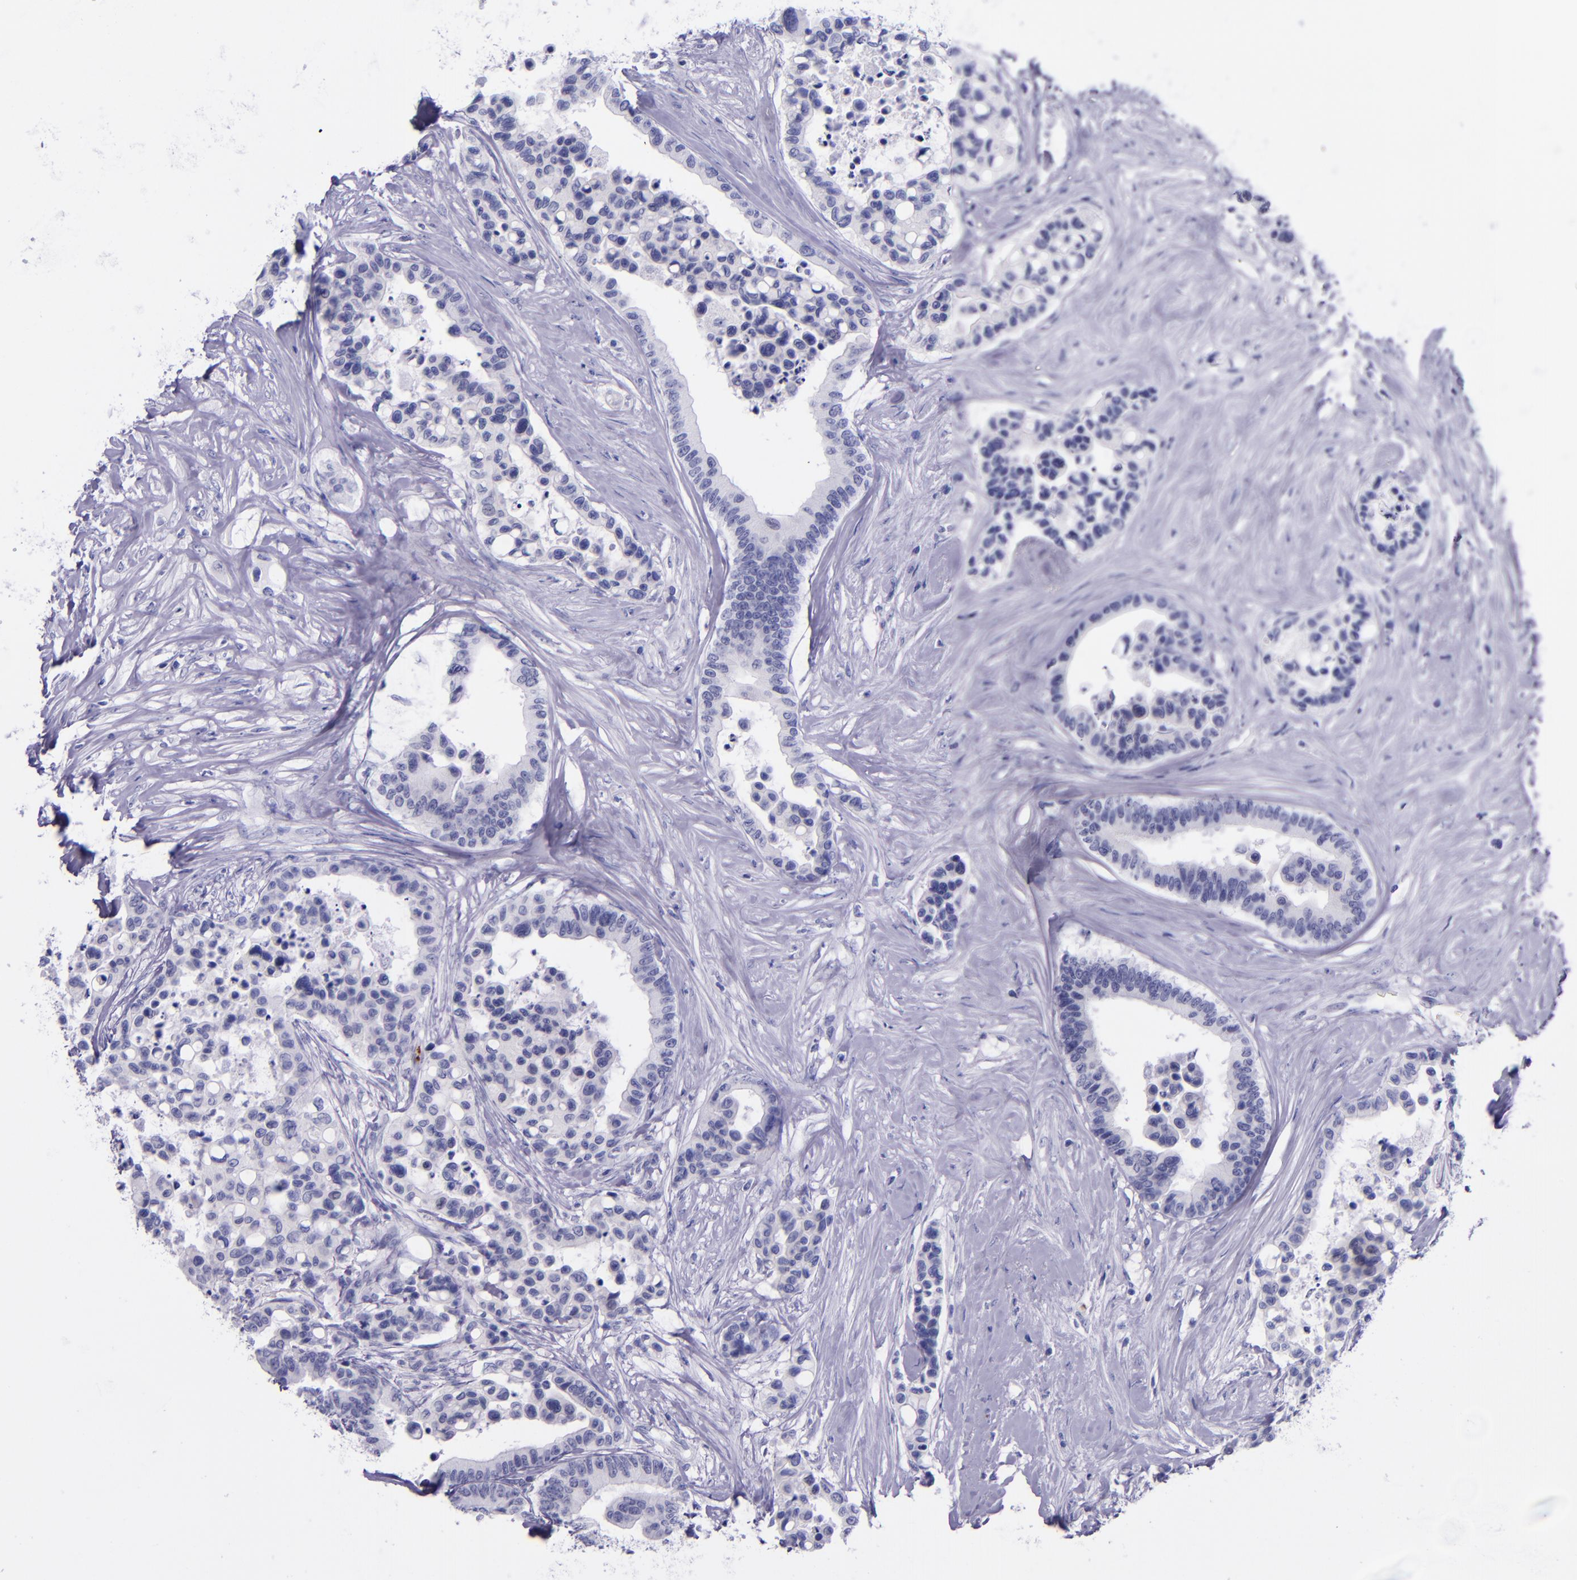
{"staining": {"intensity": "negative", "quantity": "none", "location": "none"}, "tissue": "colorectal cancer", "cell_type": "Tumor cells", "image_type": "cancer", "snomed": [{"axis": "morphology", "description": "Adenocarcinoma, NOS"}, {"axis": "topography", "description": "Colon"}], "caption": "This is an immunohistochemistry image of human colorectal cancer. There is no positivity in tumor cells.", "gene": "SELE", "patient": {"sex": "male", "age": 82}}